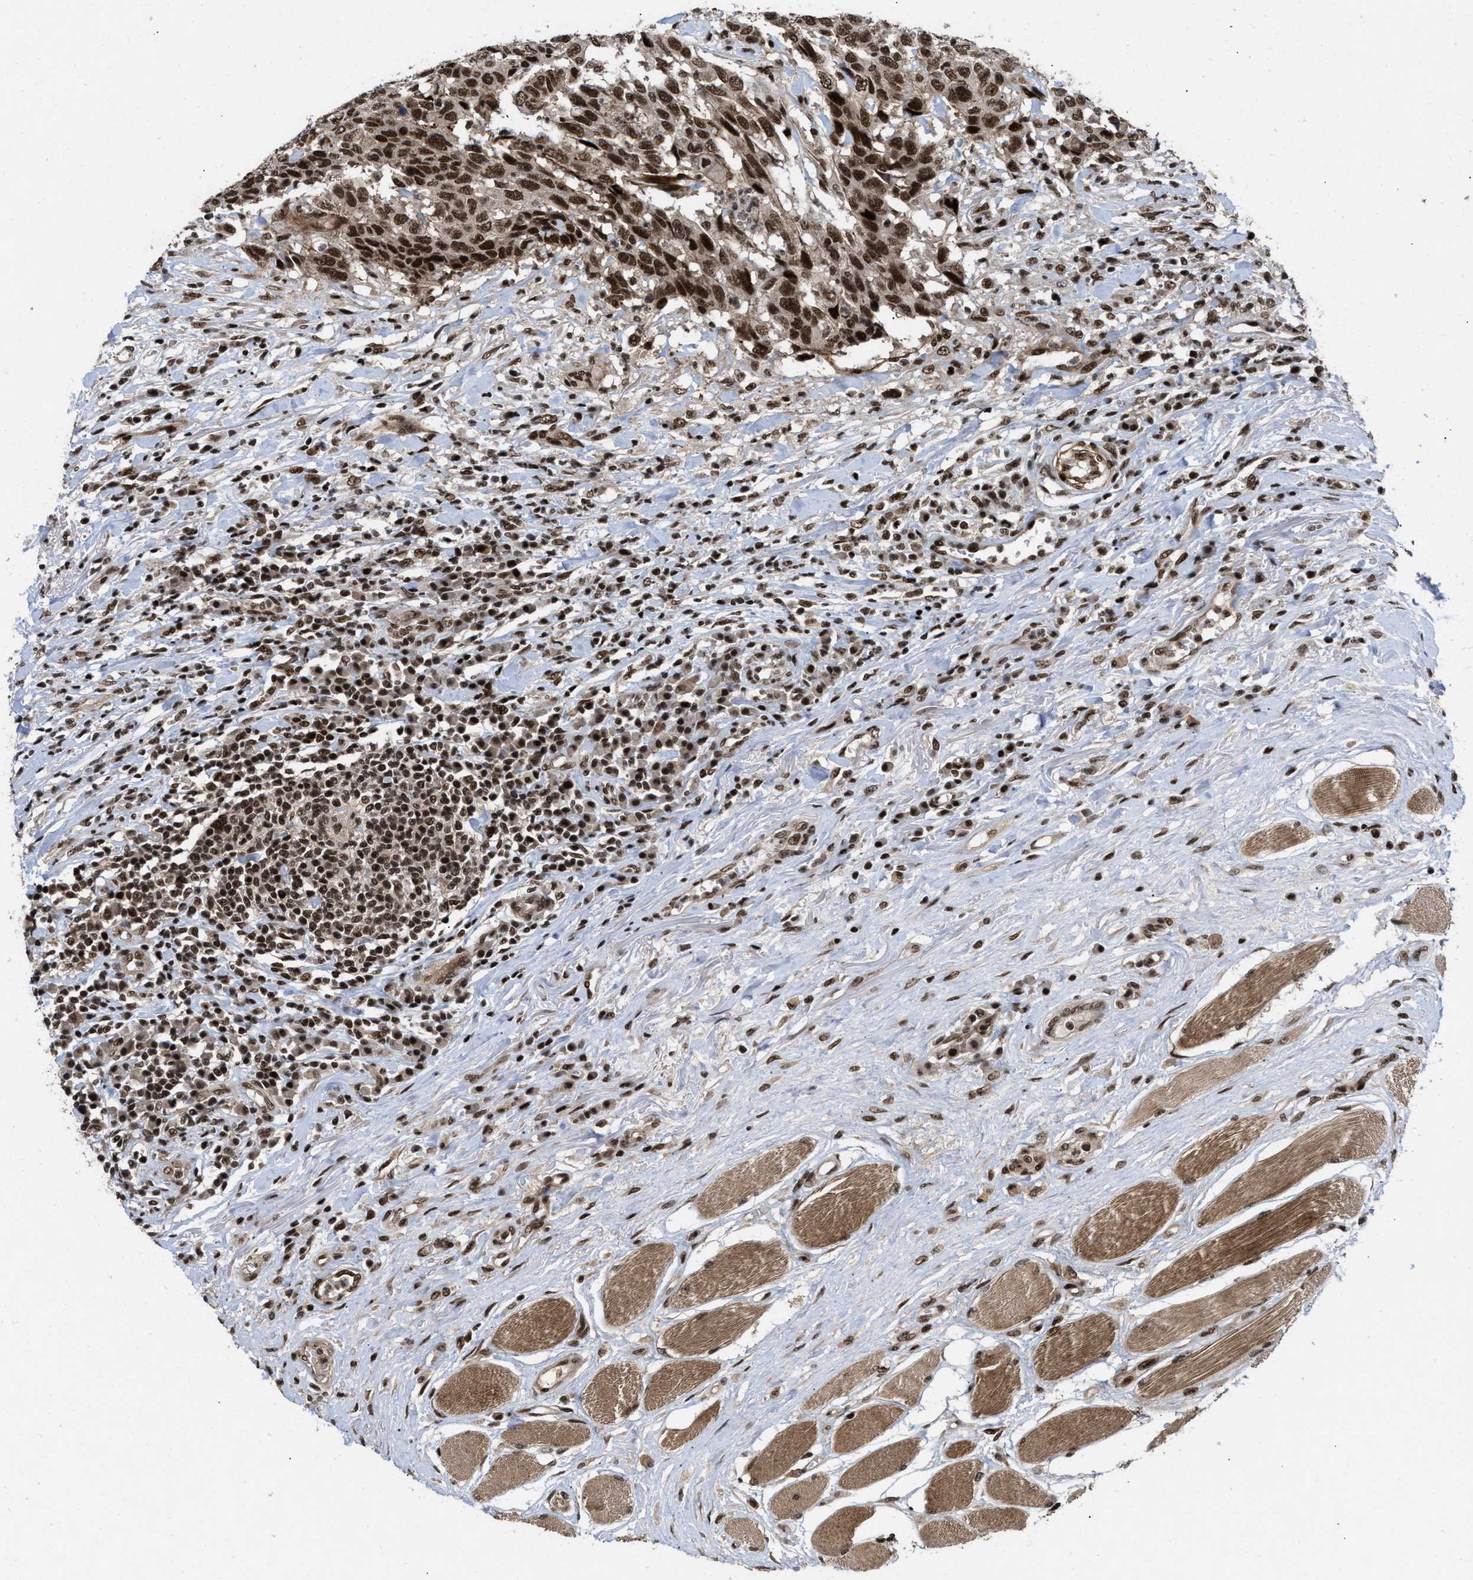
{"staining": {"intensity": "strong", "quantity": ">75%", "location": "nuclear"}, "tissue": "head and neck cancer", "cell_type": "Tumor cells", "image_type": "cancer", "snomed": [{"axis": "morphology", "description": "Squamous cell carcinoma, NOS"}, {"axis": "topography", "description": "Head-Neck"}], "caption": "Immunohistochemical staining of head and neck squamous cell carcinoma displays strong nuclear protein staining in approximately >75% of tumor cells.", "gene": "WIZ", "patient": {"sex": "male", "age": 66}}